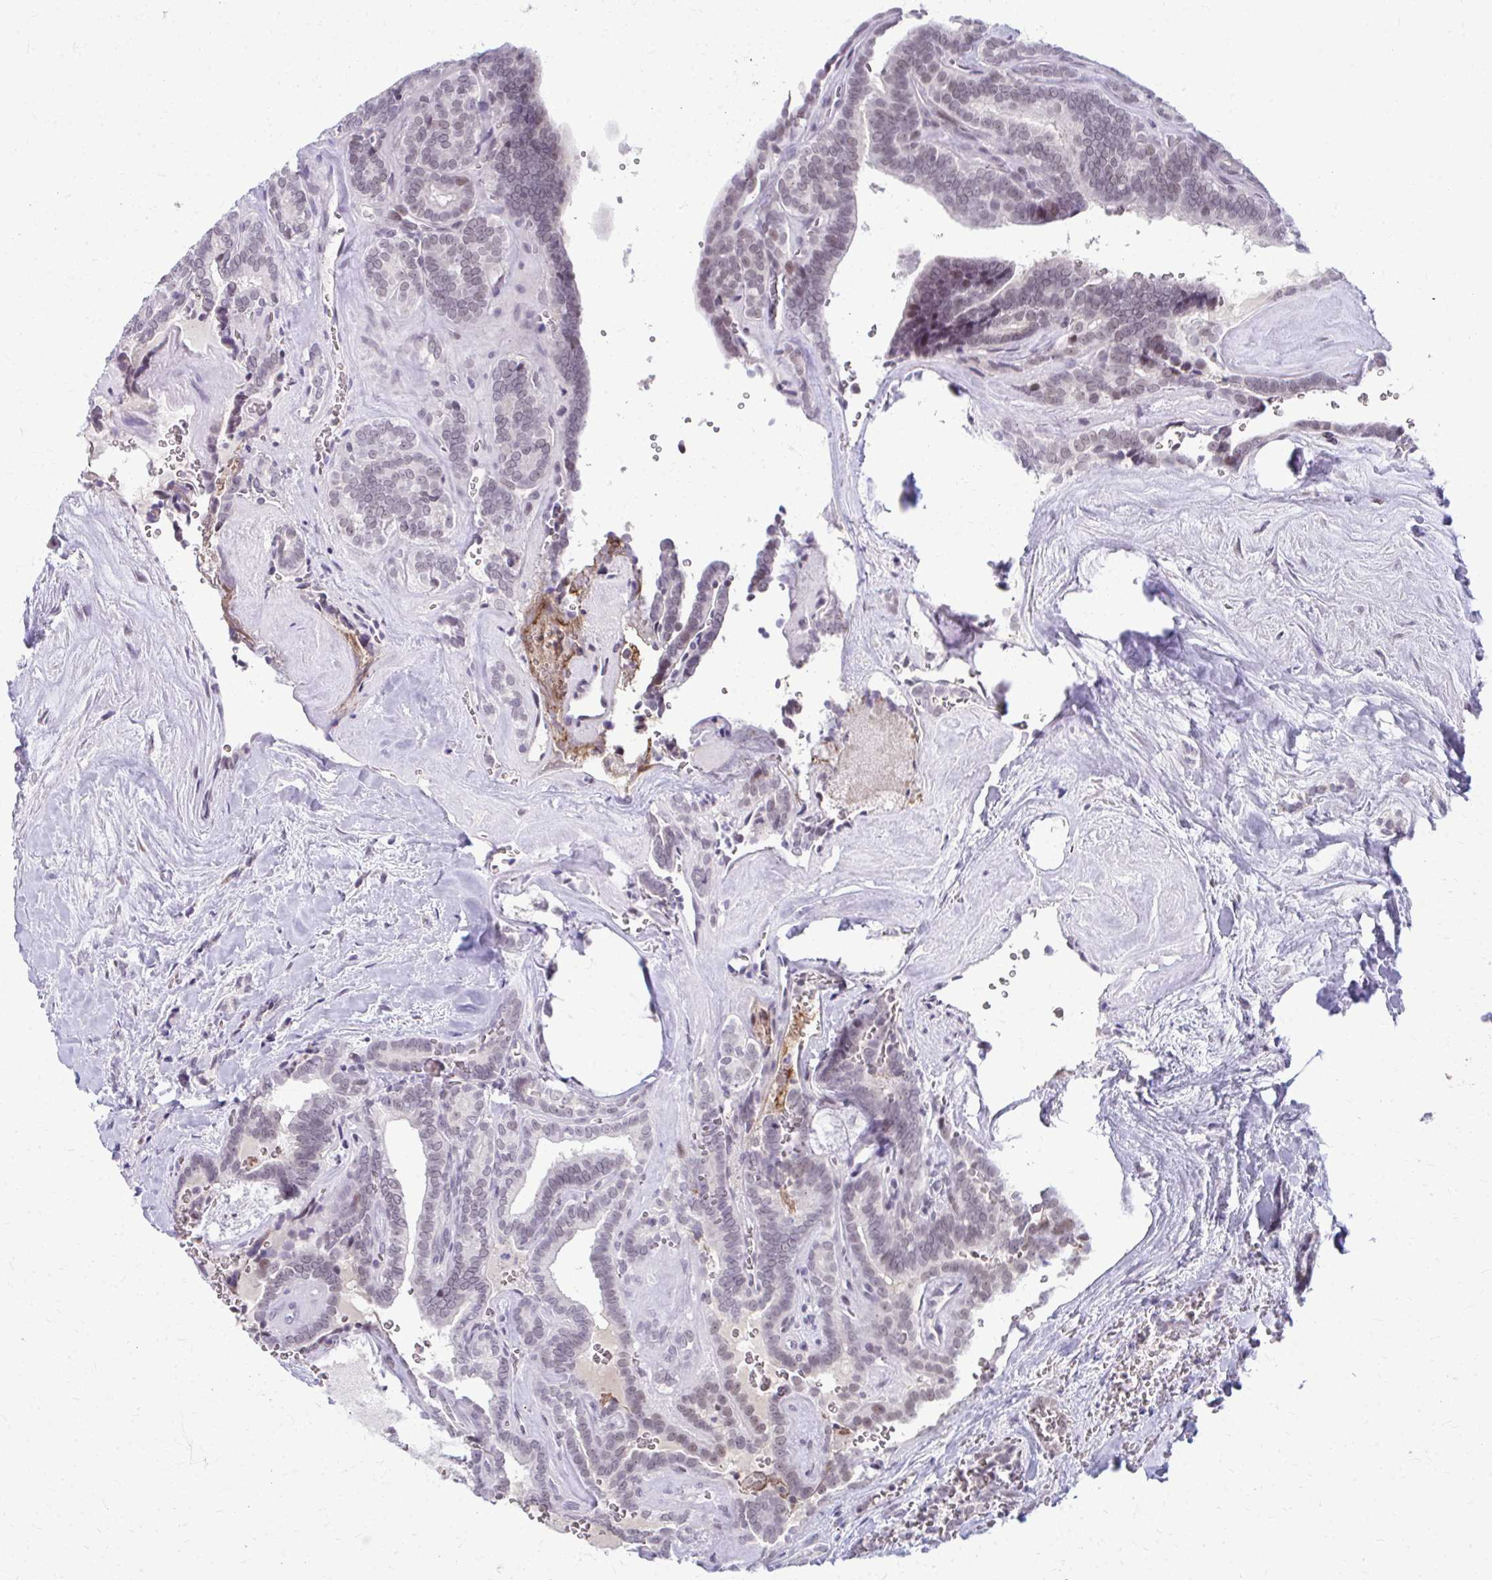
{"staining": {"intensity": "negative", "quantity": "none", "location": "none"}, "tissue": "thyroid cancer", "cell_type": "Tumor cells", "image_type": "cancer", "snomed": [{"axis": "morphology", "description": "Papillary adenocarcinoma, NOS"}, {"axis": "topography", "description": "Thyroid gland"}], "caption": "Human papillary adenocarcinoma (thyroid) stained for a protein using immunohistochemistry (IHC) exhibits no staining in tumor cells.", "gene": "MAF1", "patient": {"sex": "female", "age": 21}}